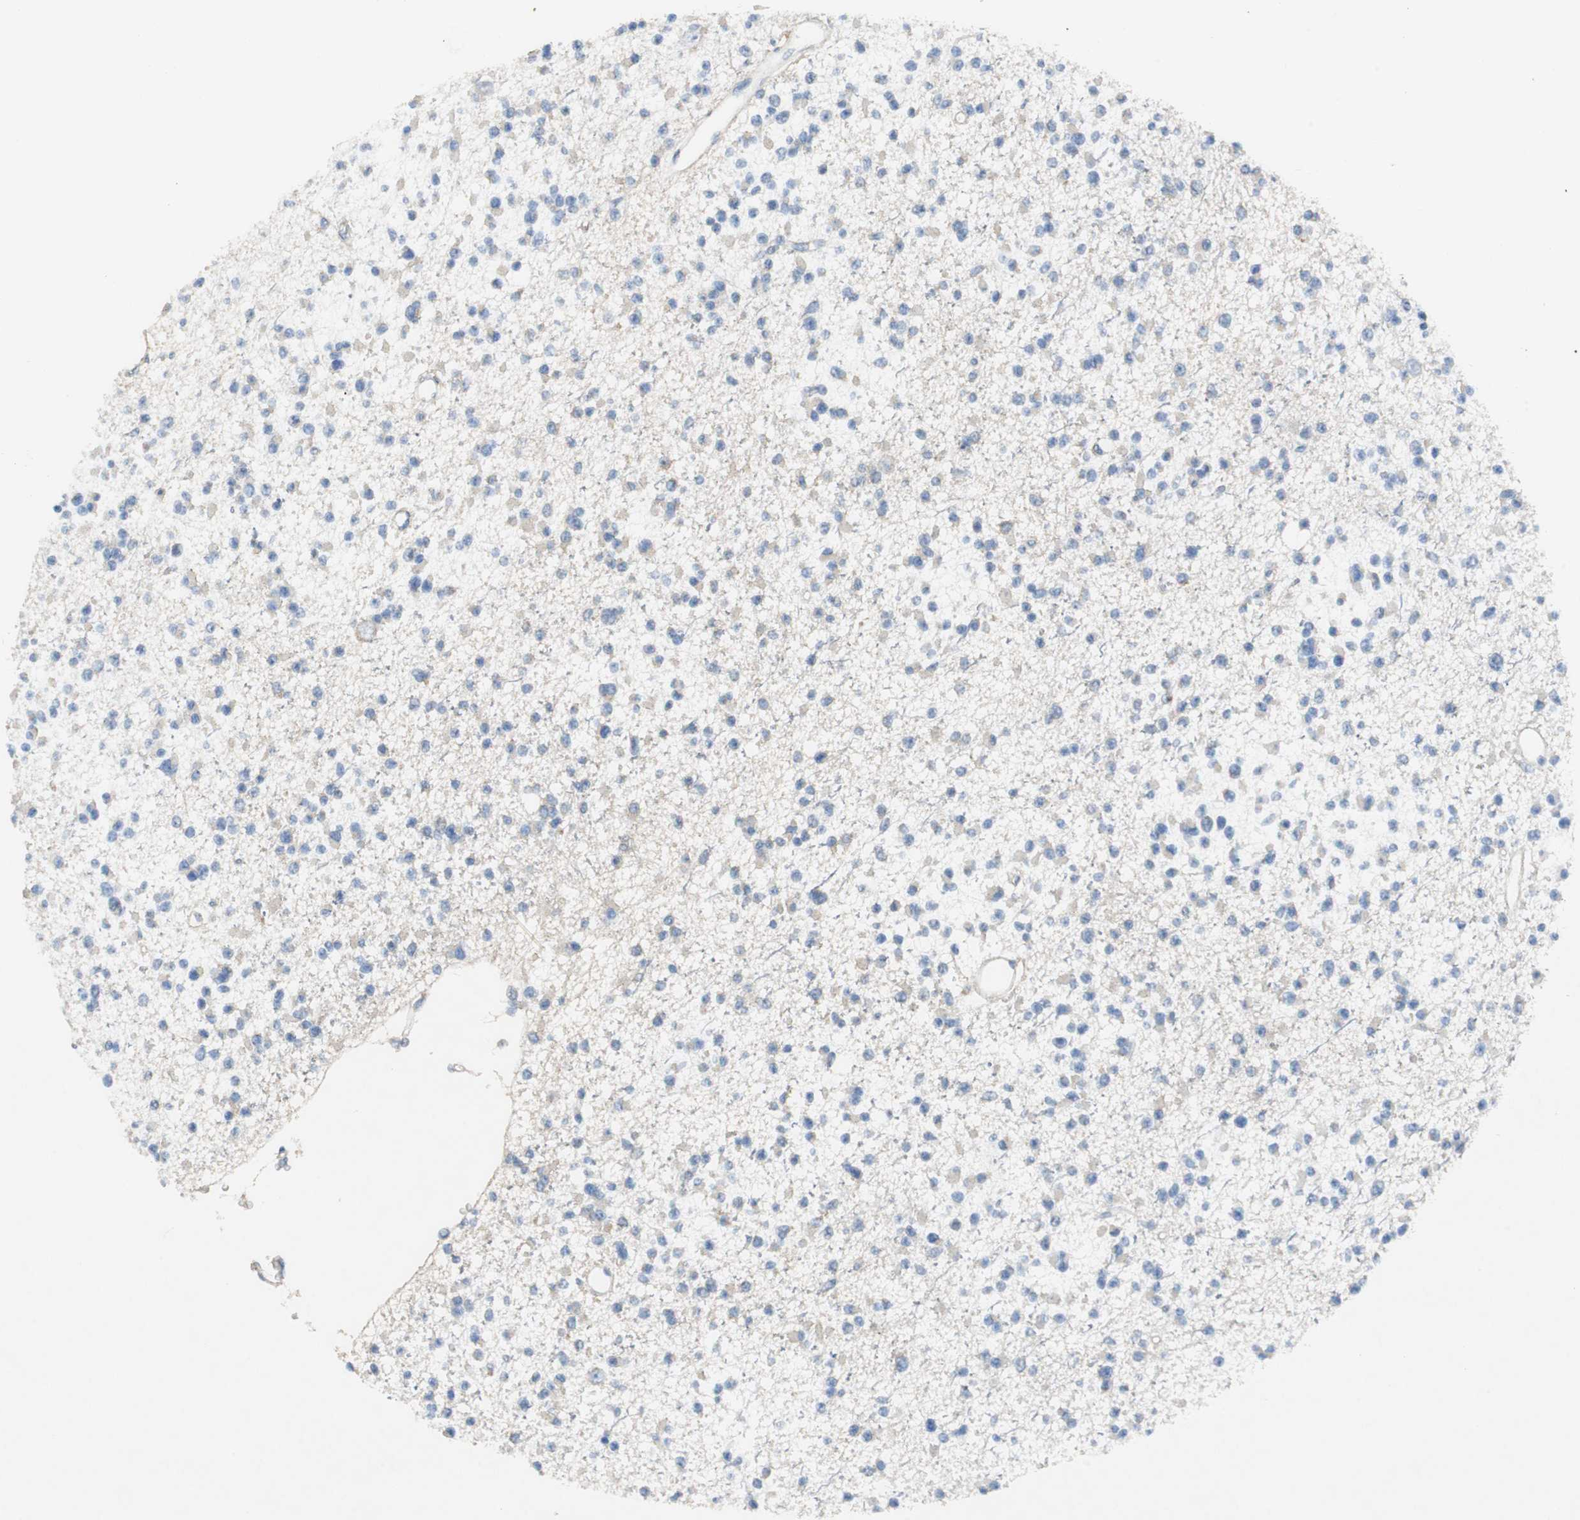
{"staining": {"intensity": "negative", "quantity": "none", "location": "none"}, "tissue": "glioma", "cell_type": "Tumor cells", "image_type": "cancer", "snomed": [{"axis": "morphology", "description": "Glioma, malignant, Low grade"}, {"axis": "topography", "description": "Brain"}], "caption": "There is no significant staining in tumor cells of low-grade glioma (malignant). (Brightfield microscopy of DAB (3,3'-diaminobenzidine) immunohistochemistry at high magnification).", "gene": "VBP1", "patient": {"sex": "female", "age": 22}}